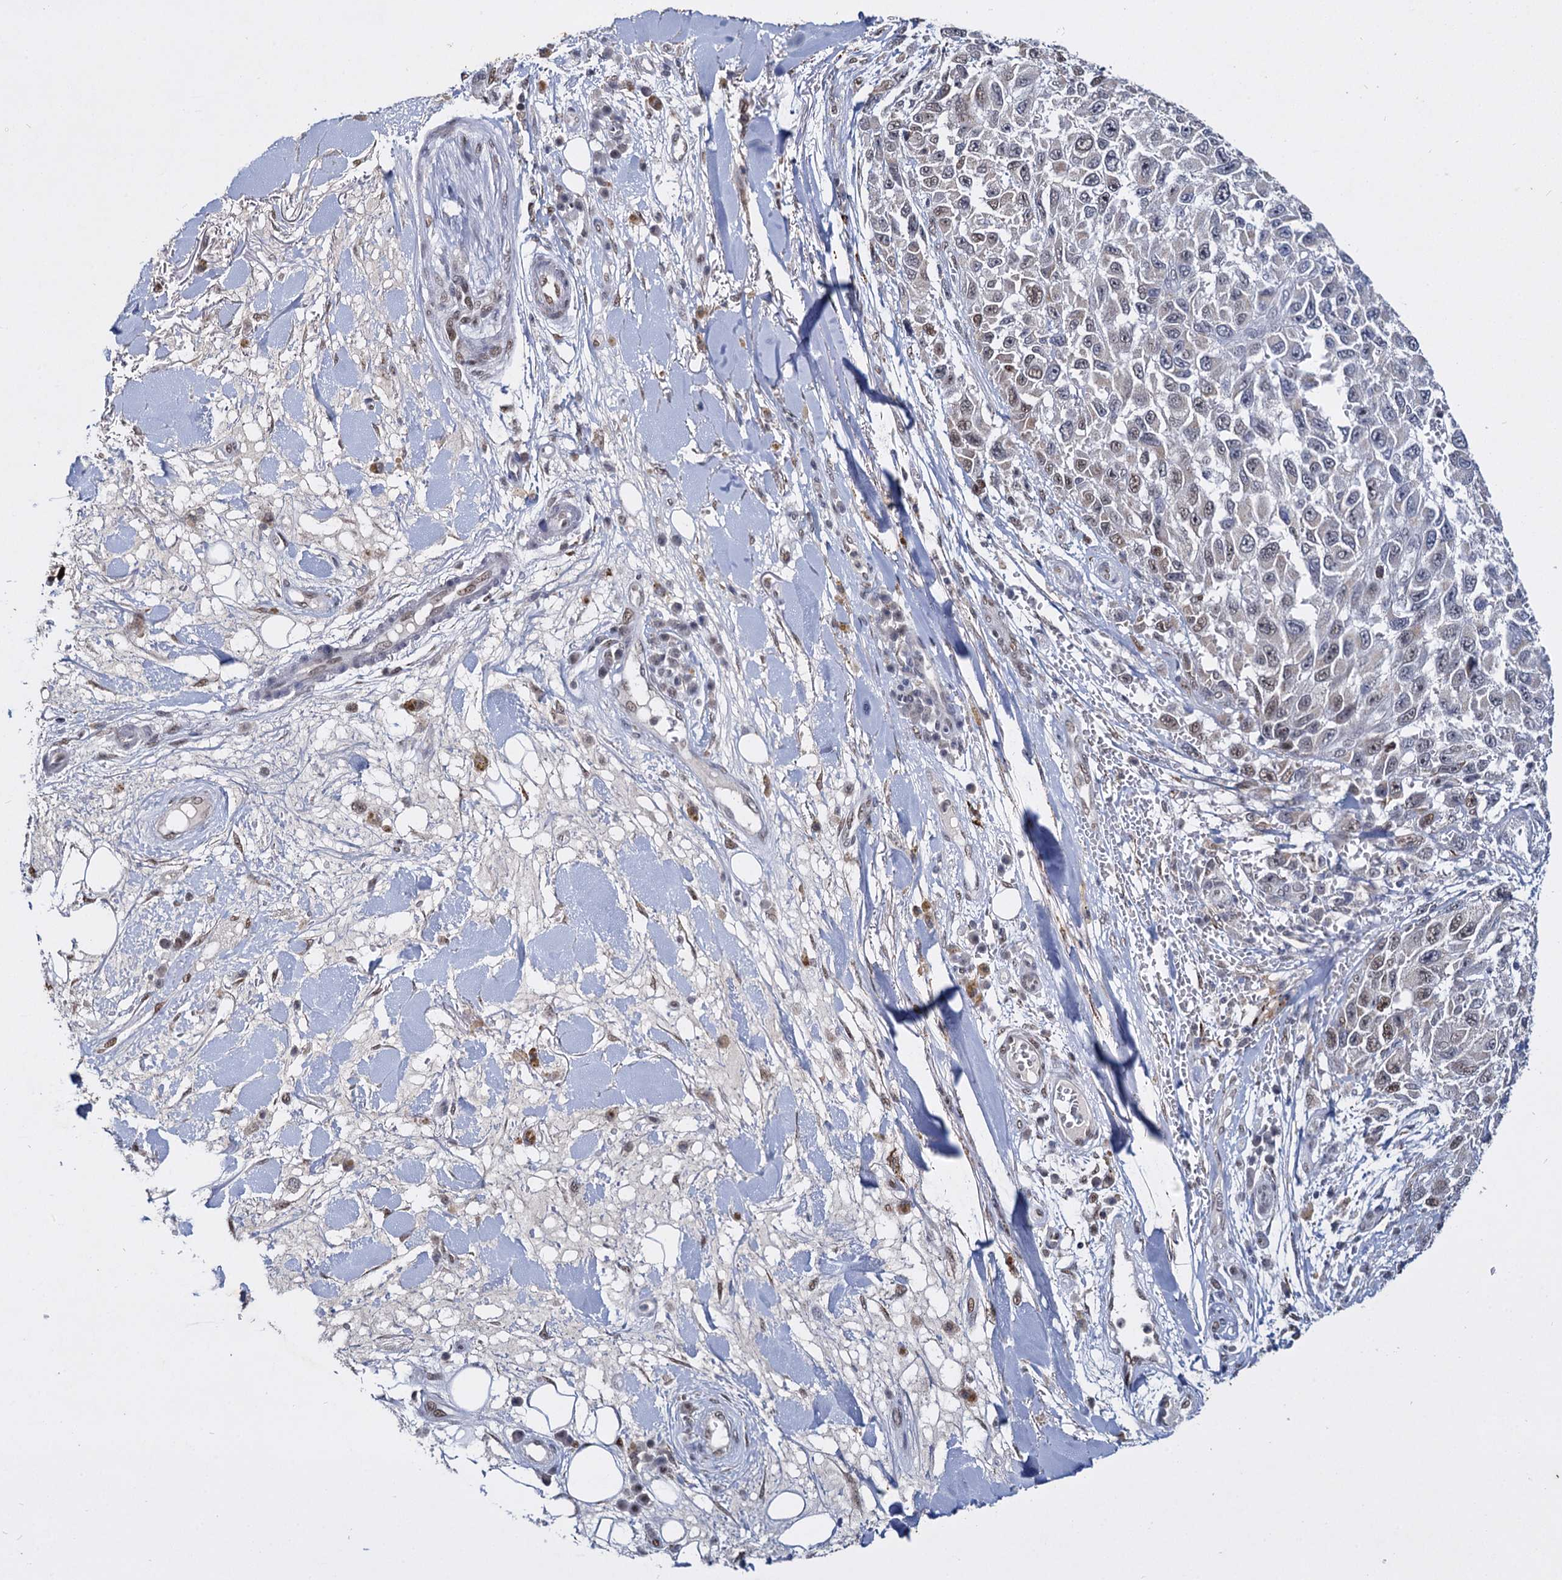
{"staining": {"intensity": "moderate", "quantity": ">75%", "location": "nuclear"}, "tissue": "melanoma", "cell_type": "Tumor cells", "image_type": "cancer", "snomed": [{"axis": "morphology", "description": "Normal tissue, NOS"}, {"axis": "morphology", "description": "Malignant melanoma, NOS"}, {"axis": "topography", "description": "Skin"}], "caption": "Melanoma stained with a brown dye shows moderate nuclear positive expression in approximately >75% of tumor cells.", "gene": "RPUSD4", "patient": {"sex": "female", "age": 96}}